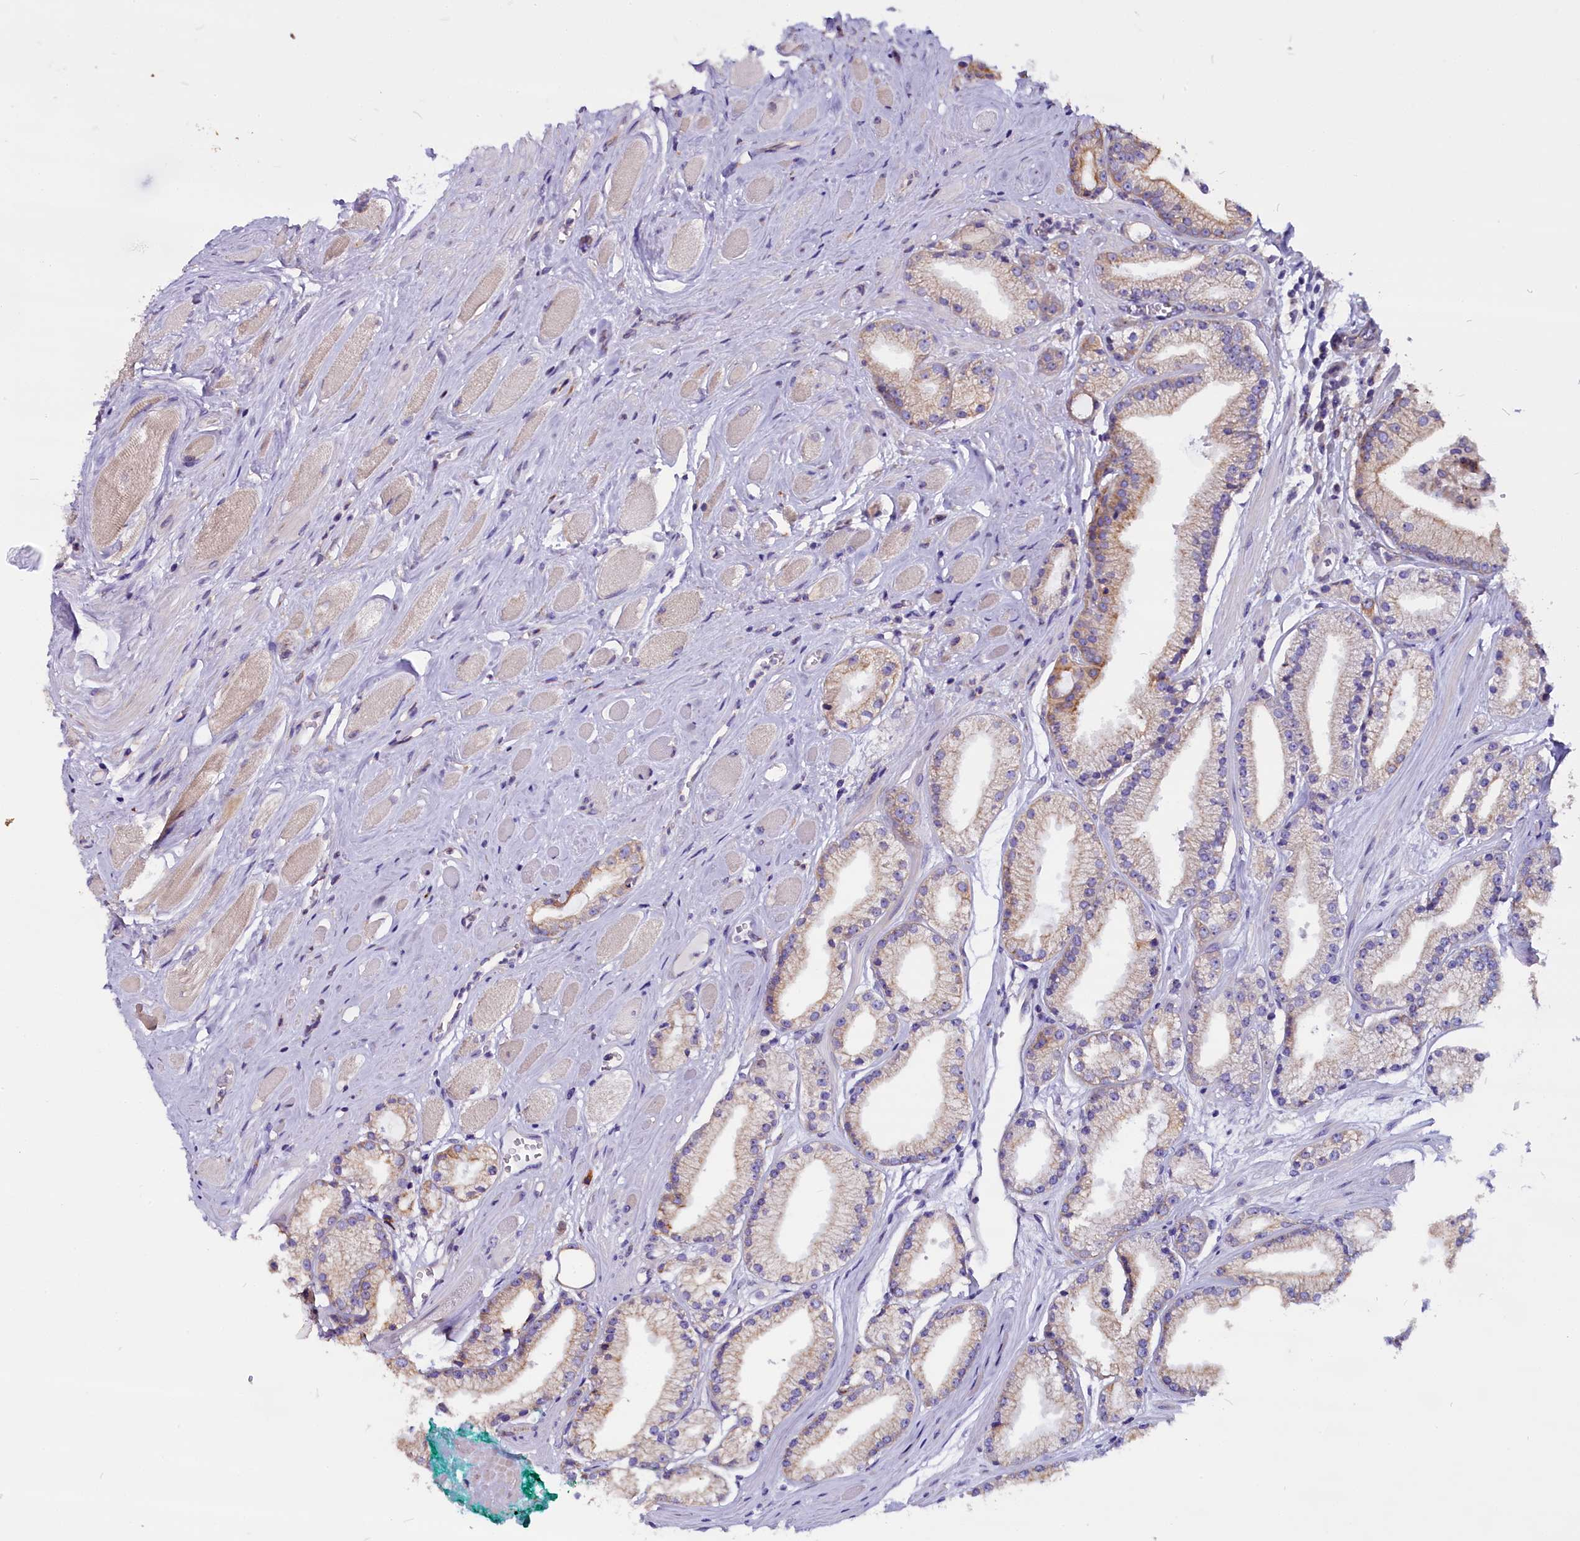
{"staining": {"intensity": "weak", "quantity": "<25%", "location": "cytoplasmic/membranous"}, "tissue": "prostate cancer", "cell_type": "Tumor cells", "image_type": "cancer", "snomed": [{"axis": "morphology", "description": "Adenocarcinoma, High grade"}, {"axis": "topography", "description": "Prostate"}], "caption": "This photomicrograph is of adenocarcinoma (high-grade) (prostate) stained with IHC to label a protein in brown with the nuclei are counter-stained blue. There is no expression in tumor cells.", "gene": "CEP170", "patient": {"sex": "male", "age": 67}}